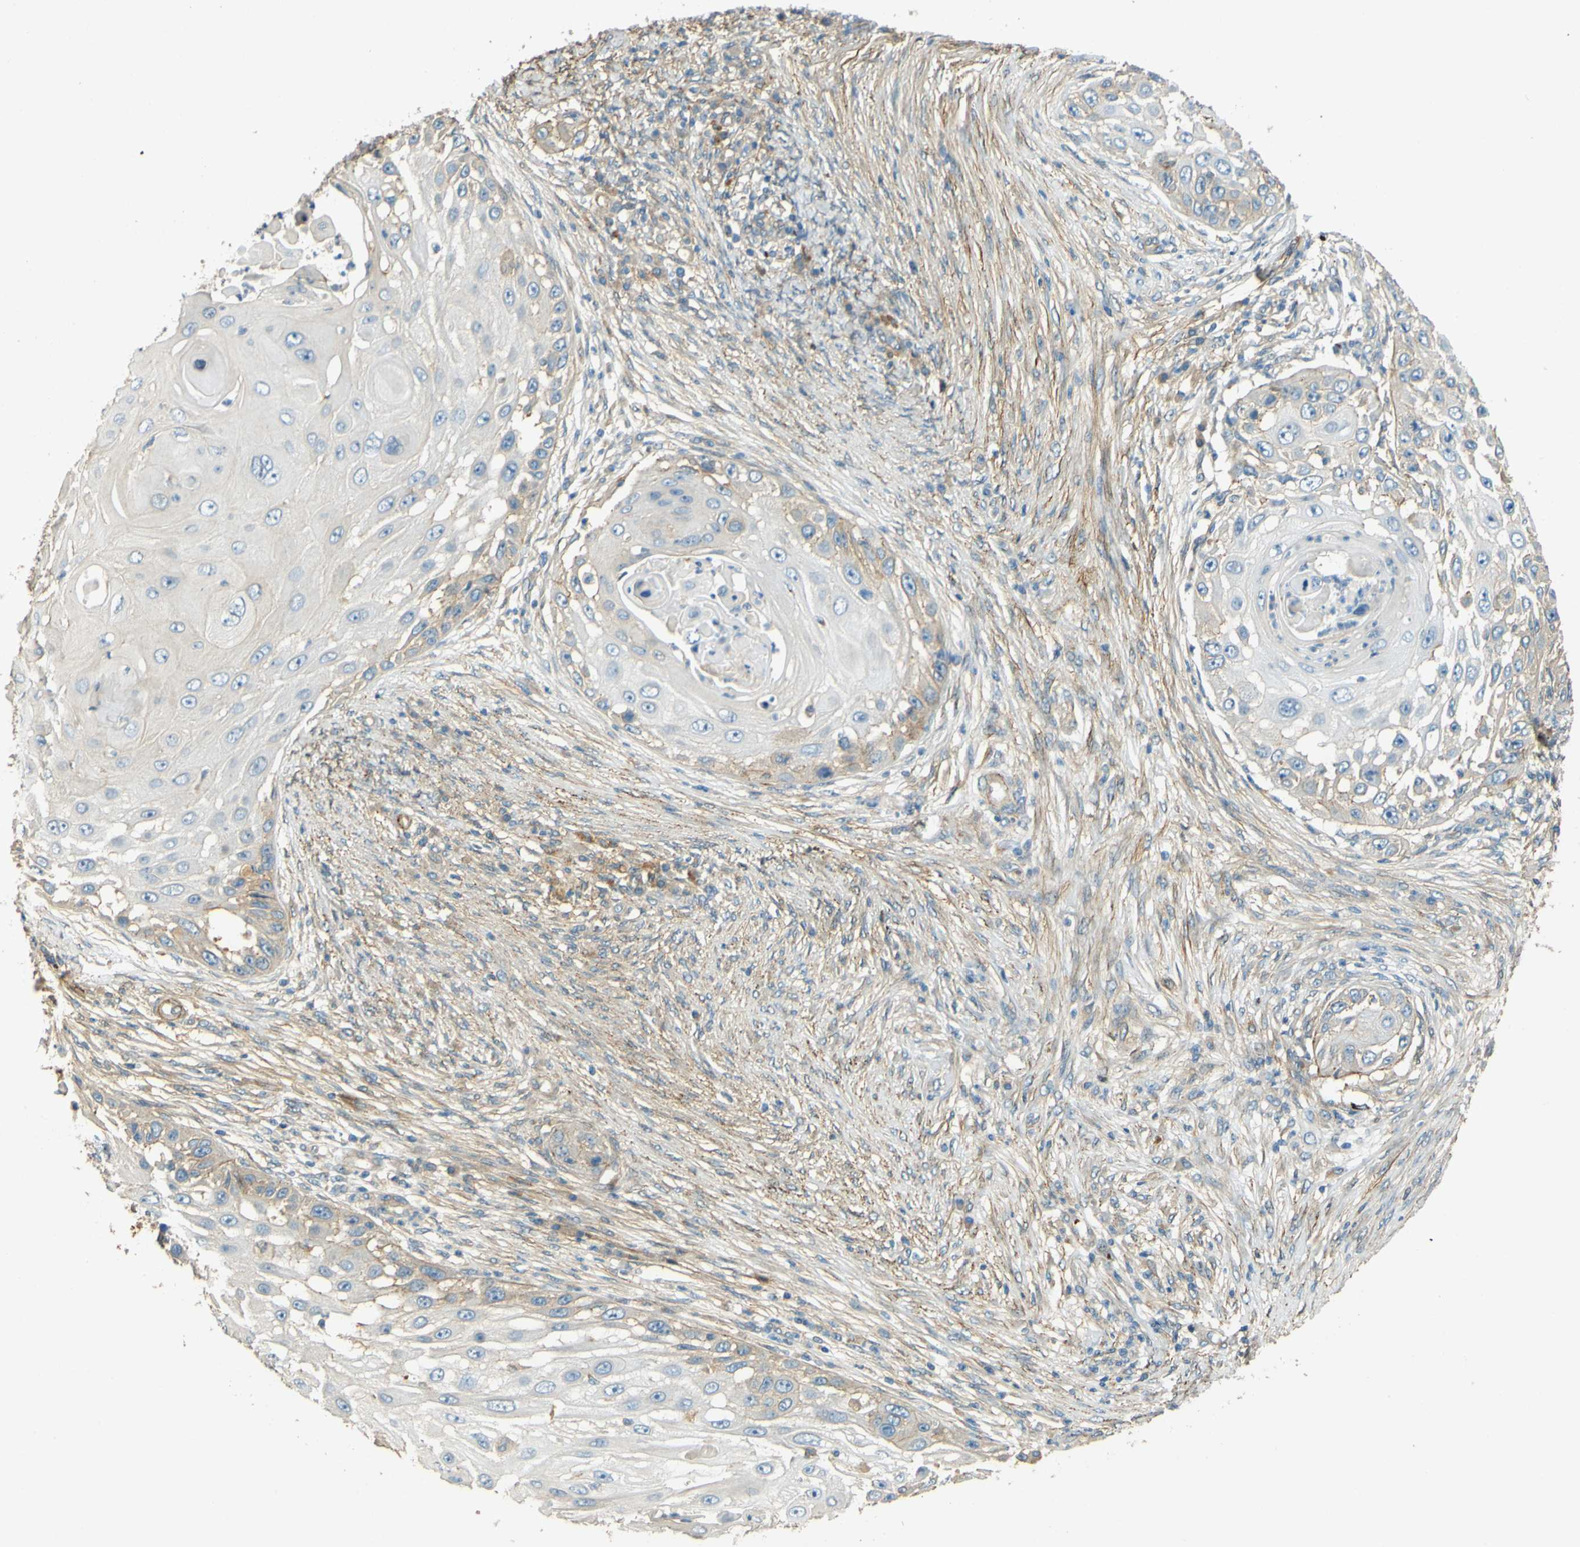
{"staining": {"intensity": "weak", "quantity": "<25%", "location": "cytoplasmic/membranous"}, "tissue": "skin cancer", "cell_type": "Tumor cells", "image_type": "cancer", "snomed": [{"axis": "morphology", "description": "Squamous cell carcinoma, NOS"}, {"axis": "topography", "description": "Skin"}], "caption": "This image is of skin cancer (squamous cell carcinoma) stained with immunohistochemistry to label a protein in brown with the nuclei are counter-stained blue. There is no positivity in tumor cells.", "gene": "NEXN", "patient": {"sex": "female", "age": 44}}